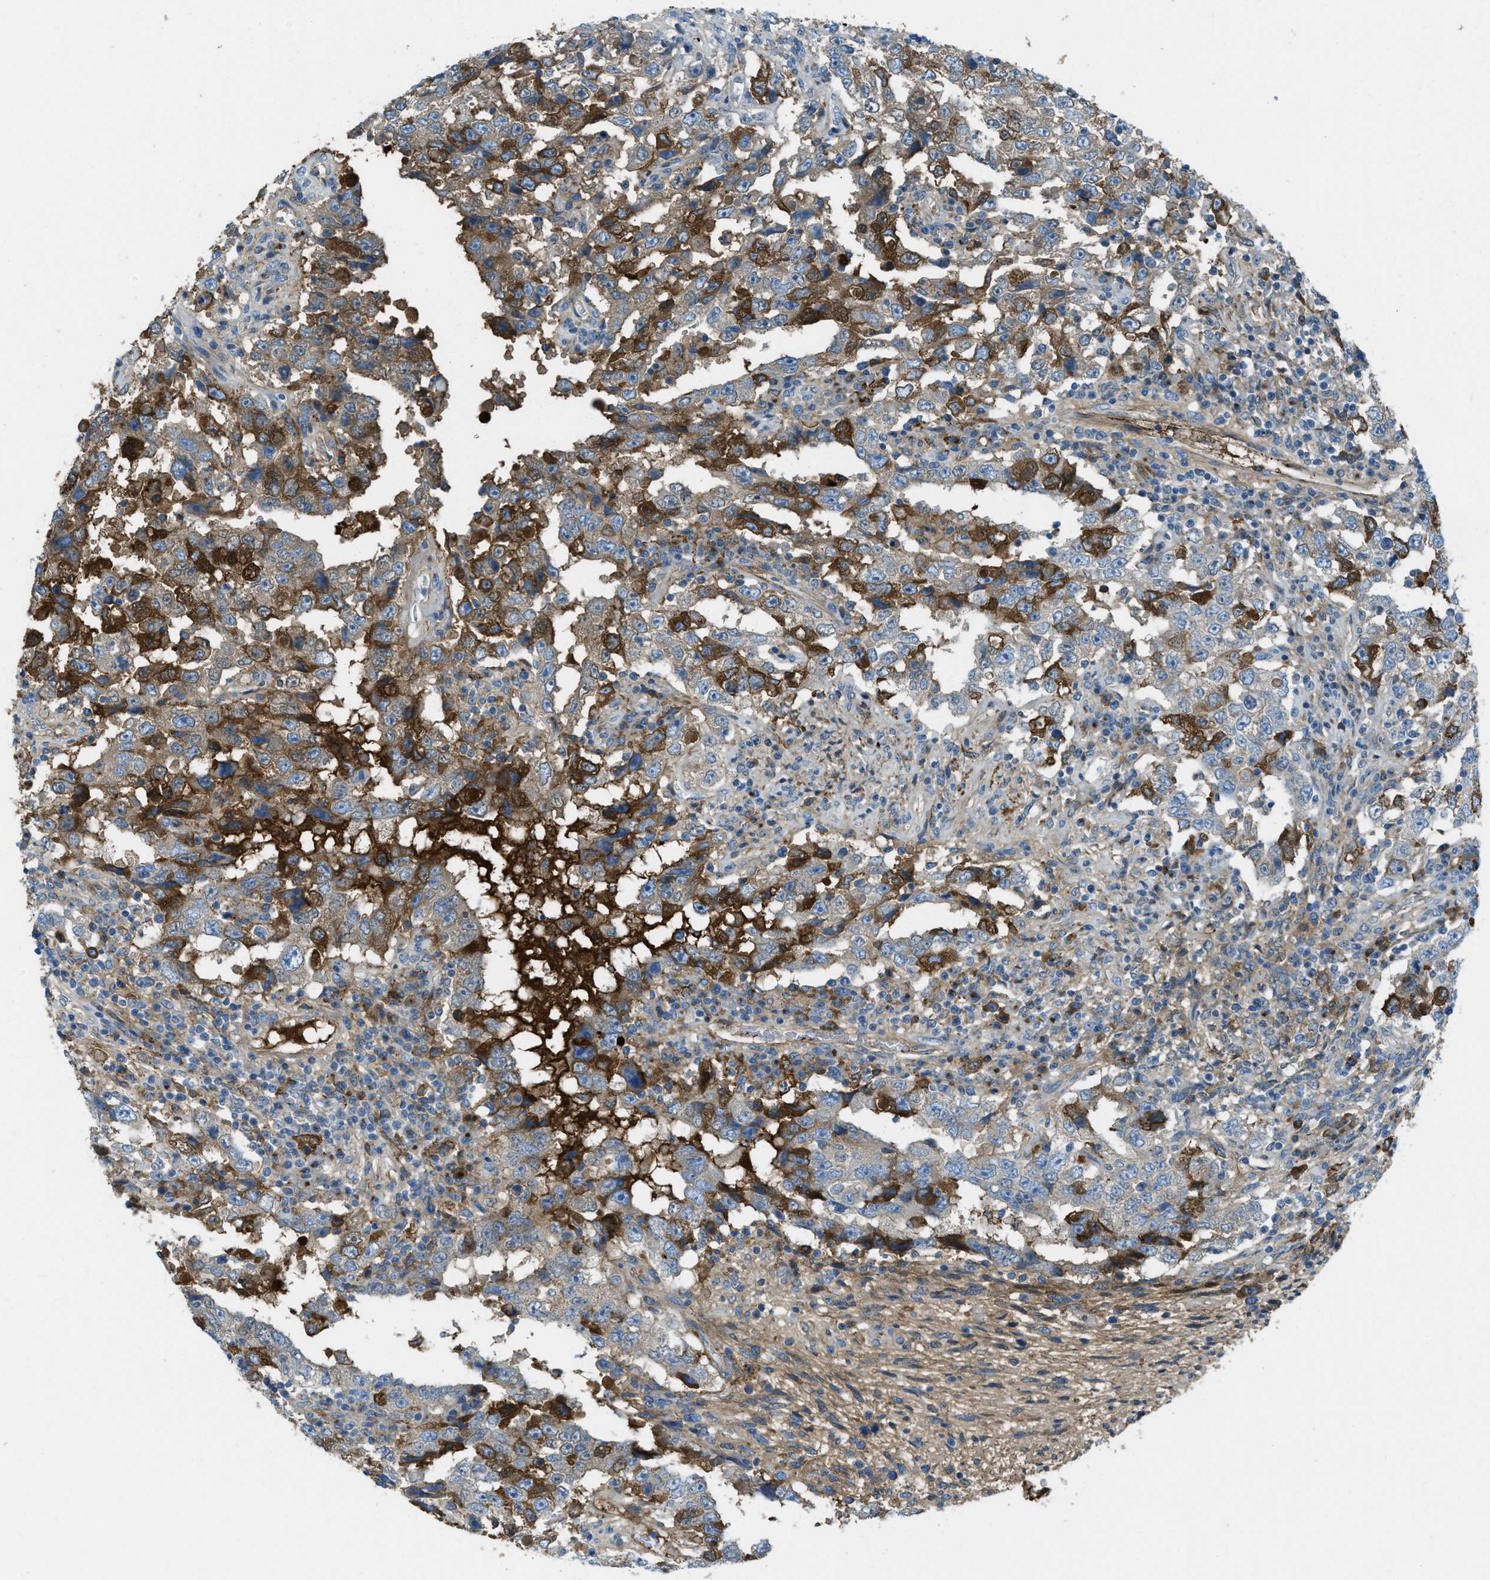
{"staining": {"intensity": "strong", "quantity": "25%-75%", "location": "cytoplasmic/membranous"}, "tissue": "testis cancer", "cell_type": "Tumor cells", "image_type": "cancer", "snomed": [{"axis": "morphology", "description": "Carcinoma, Embryonal, NOS"}, {"axis": "topography", "description": "Testis"}], "caption": "Testis cancer (embryonal carcinoma) stained for a protein (brown) reveals strong cytoplasmic/membranous positive expression in approximately 25%-75% of tumor cells.", "gene": "TRIM59", "patient": {"sex": "male", "age": 26}}